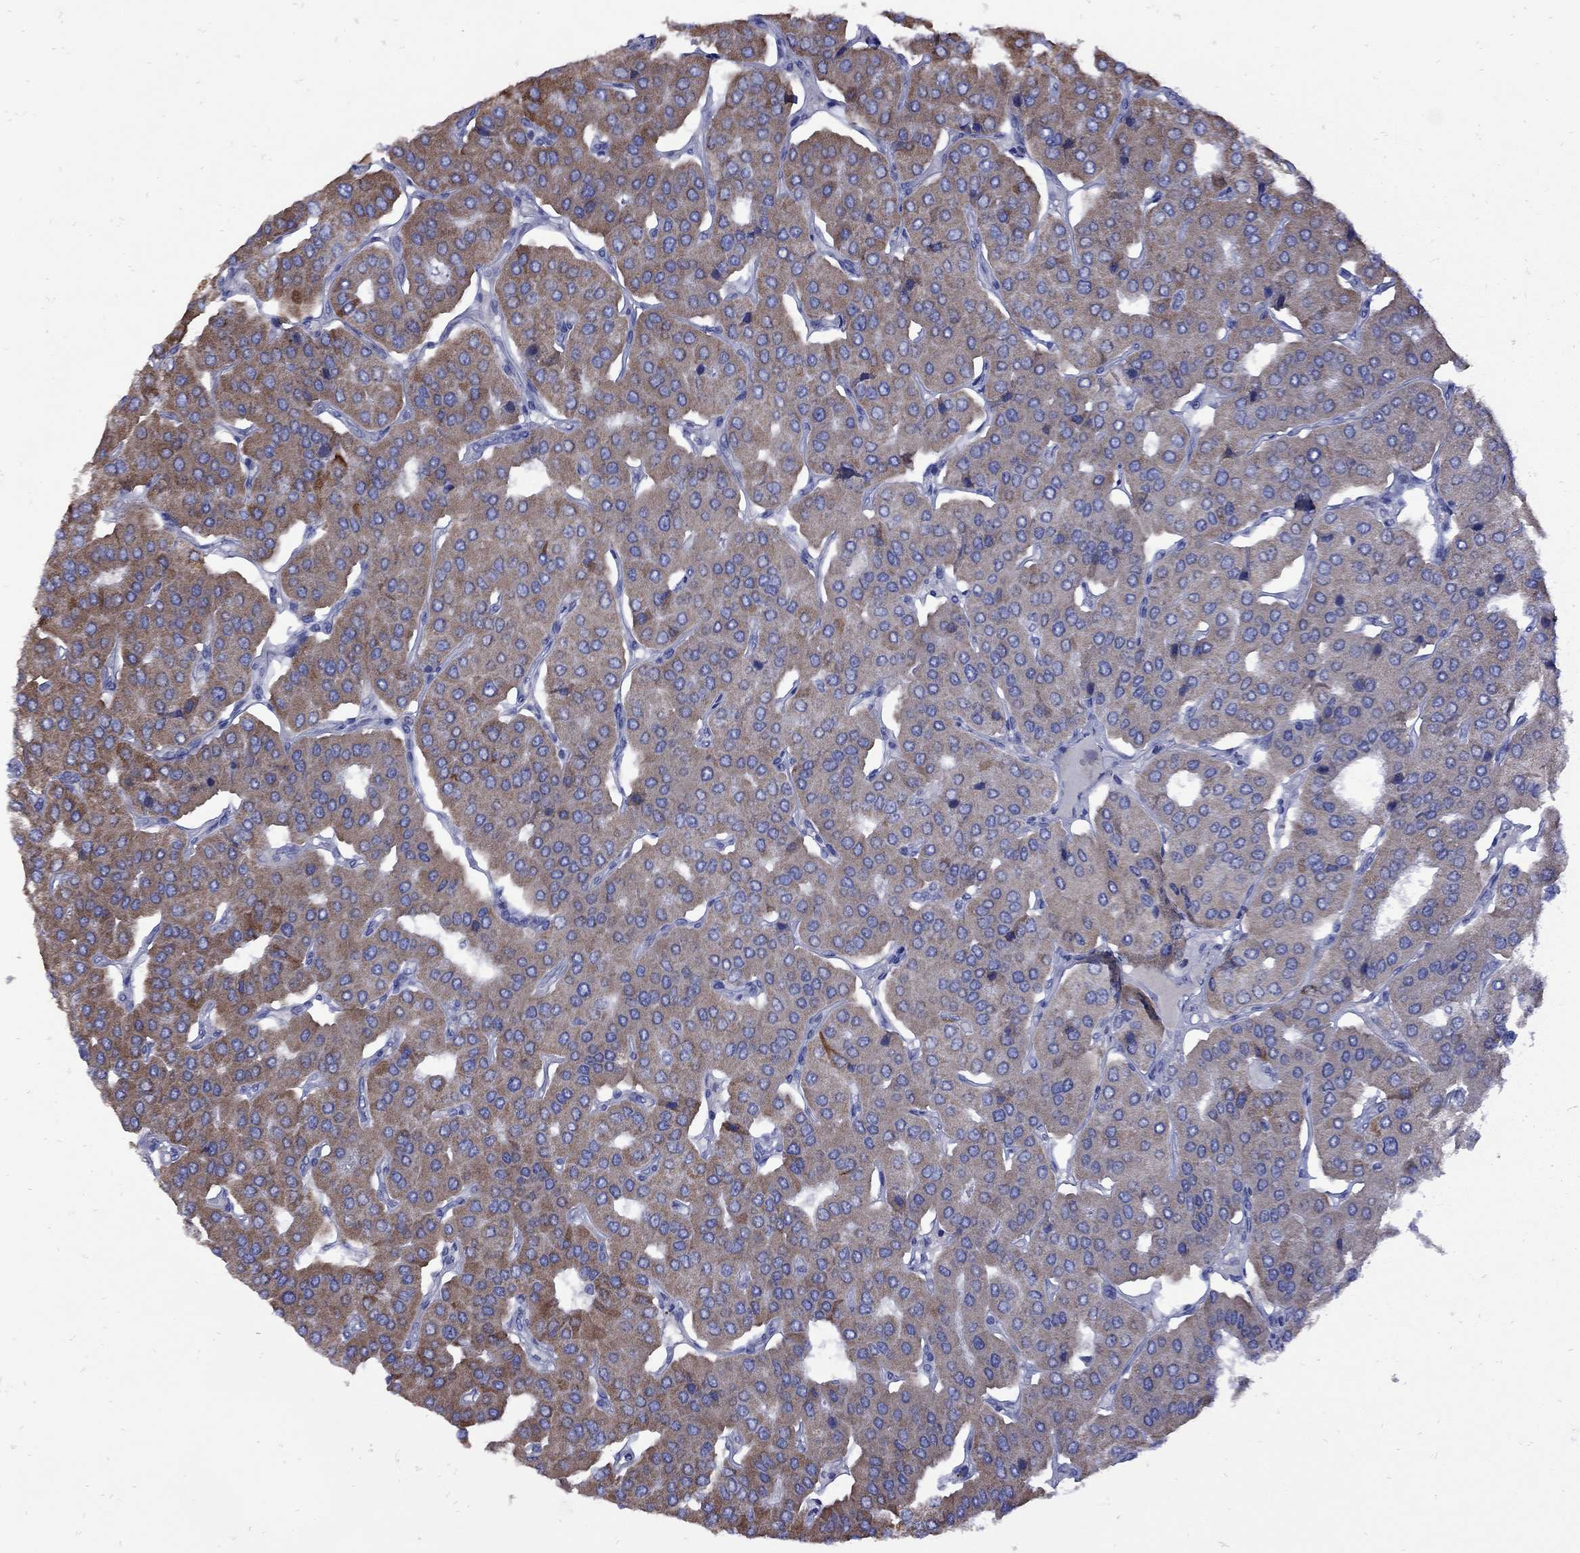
{"staining": {"intensity": "moderate", "quantity": "25%-75%", "location": "cytoplasmic/membranous"}, "tissue": "parathyroid gland", "cell_type": "Glandular cells", "image_type": "normal", "snomed": [{"axis": "morphology", "description": "Normal tissue, NOS"}, {"axis": "morphology", "description": "Adenoma, NOS"}, {"axis": "topography", "description": "Parathyroid gland"}], "caption": "Immunohistochemistry of unremarkable human parathyroid gland shows medium levels of moderate cytoplasmic/membranous expression in about 25%-75% of glandular cells.", "gene": "SESTD1", "patient": {"sex": "female", "age": 86}}